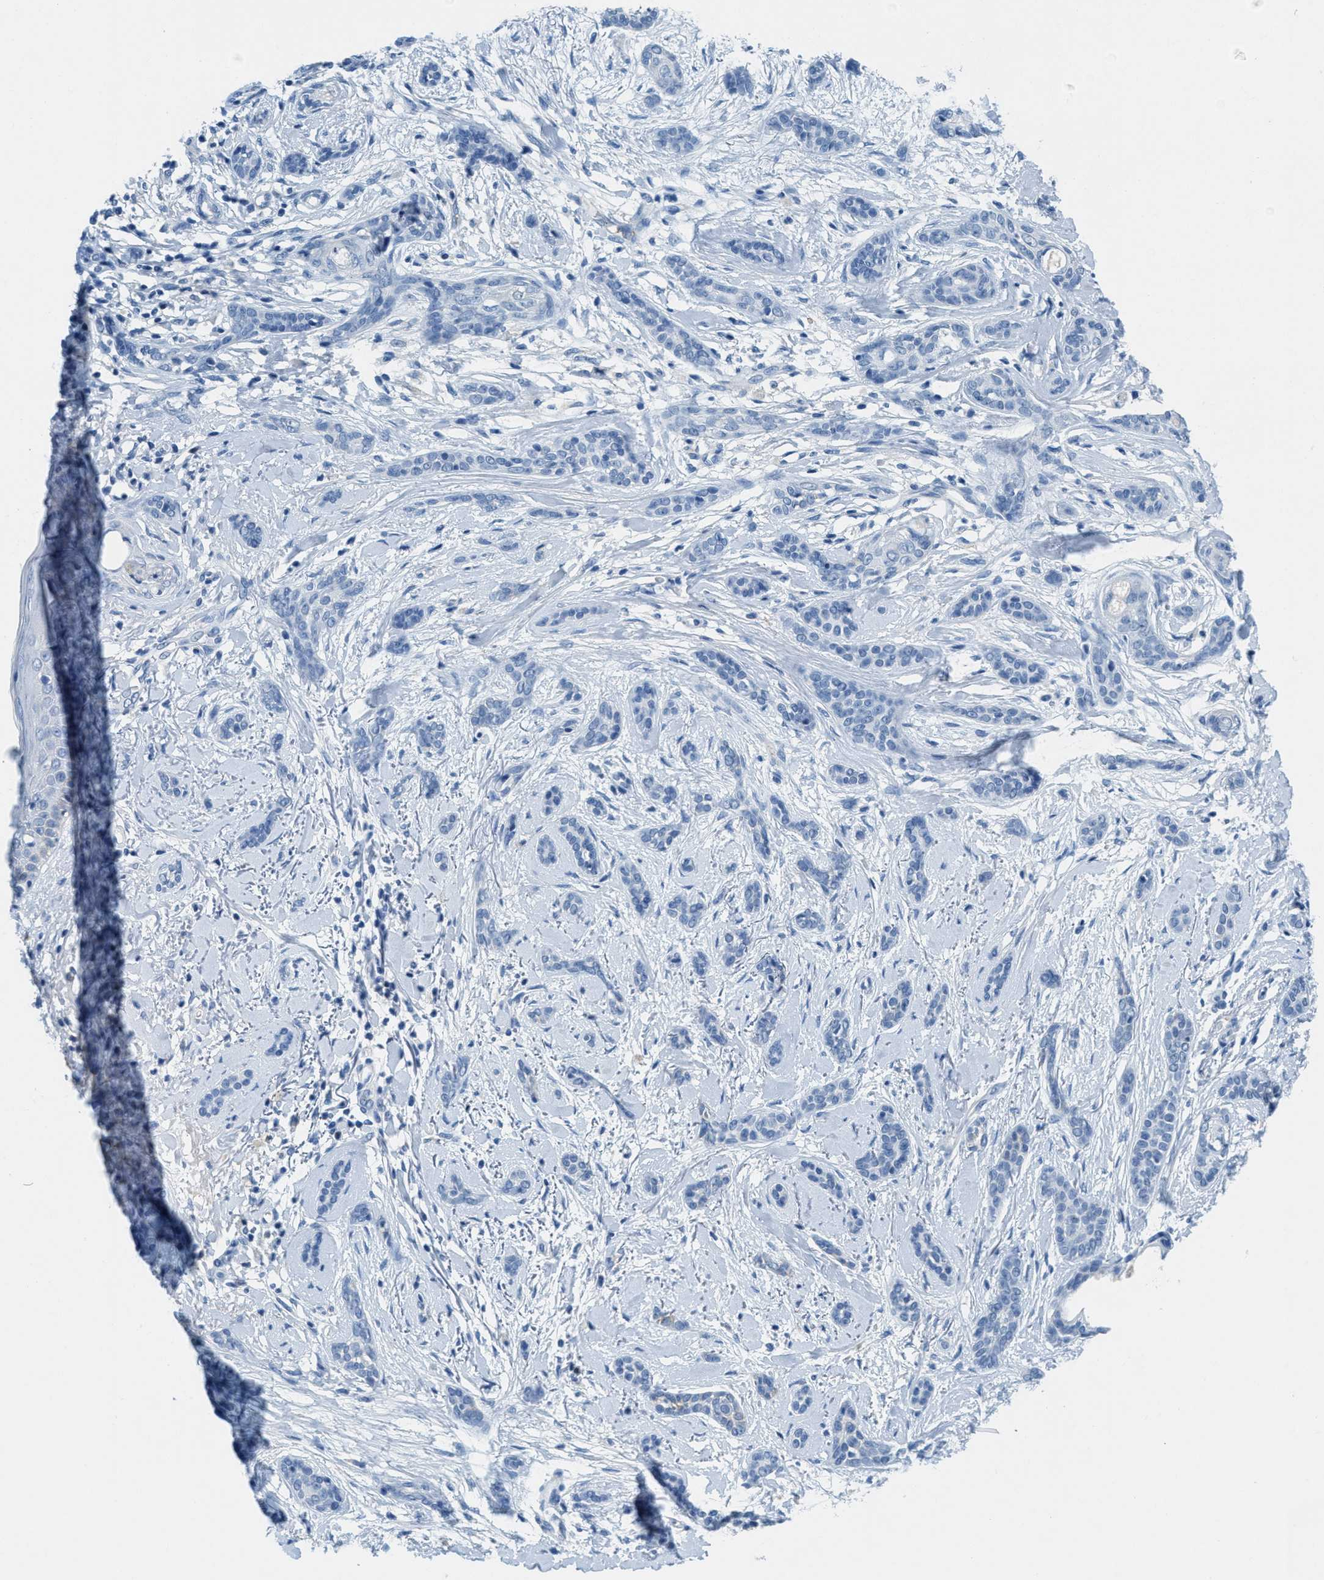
{"staining": {"intensity": "negative", "quantity": "none", "location": "none"}, "tissue": "skin cancer", "cell_type": "Tumor cells", "image_type": "cancer", "snomed": [{"axis": "morphology", "description": "Basal cell carcinoma"}, {"axis": "morphology", "description": "Adnexal tumor, benign"}, {"axis": "topography", "description": "Skin"}], "caption": "High power microscopy histopathology image of an immunohistochemistry histopathology image of benign adnexal tumor (skin), revealing no significant staining in tumor cells. Nuclei are stained in blue.", "gene": "A2M", "patient": {"sex": "female", "age": 42}}